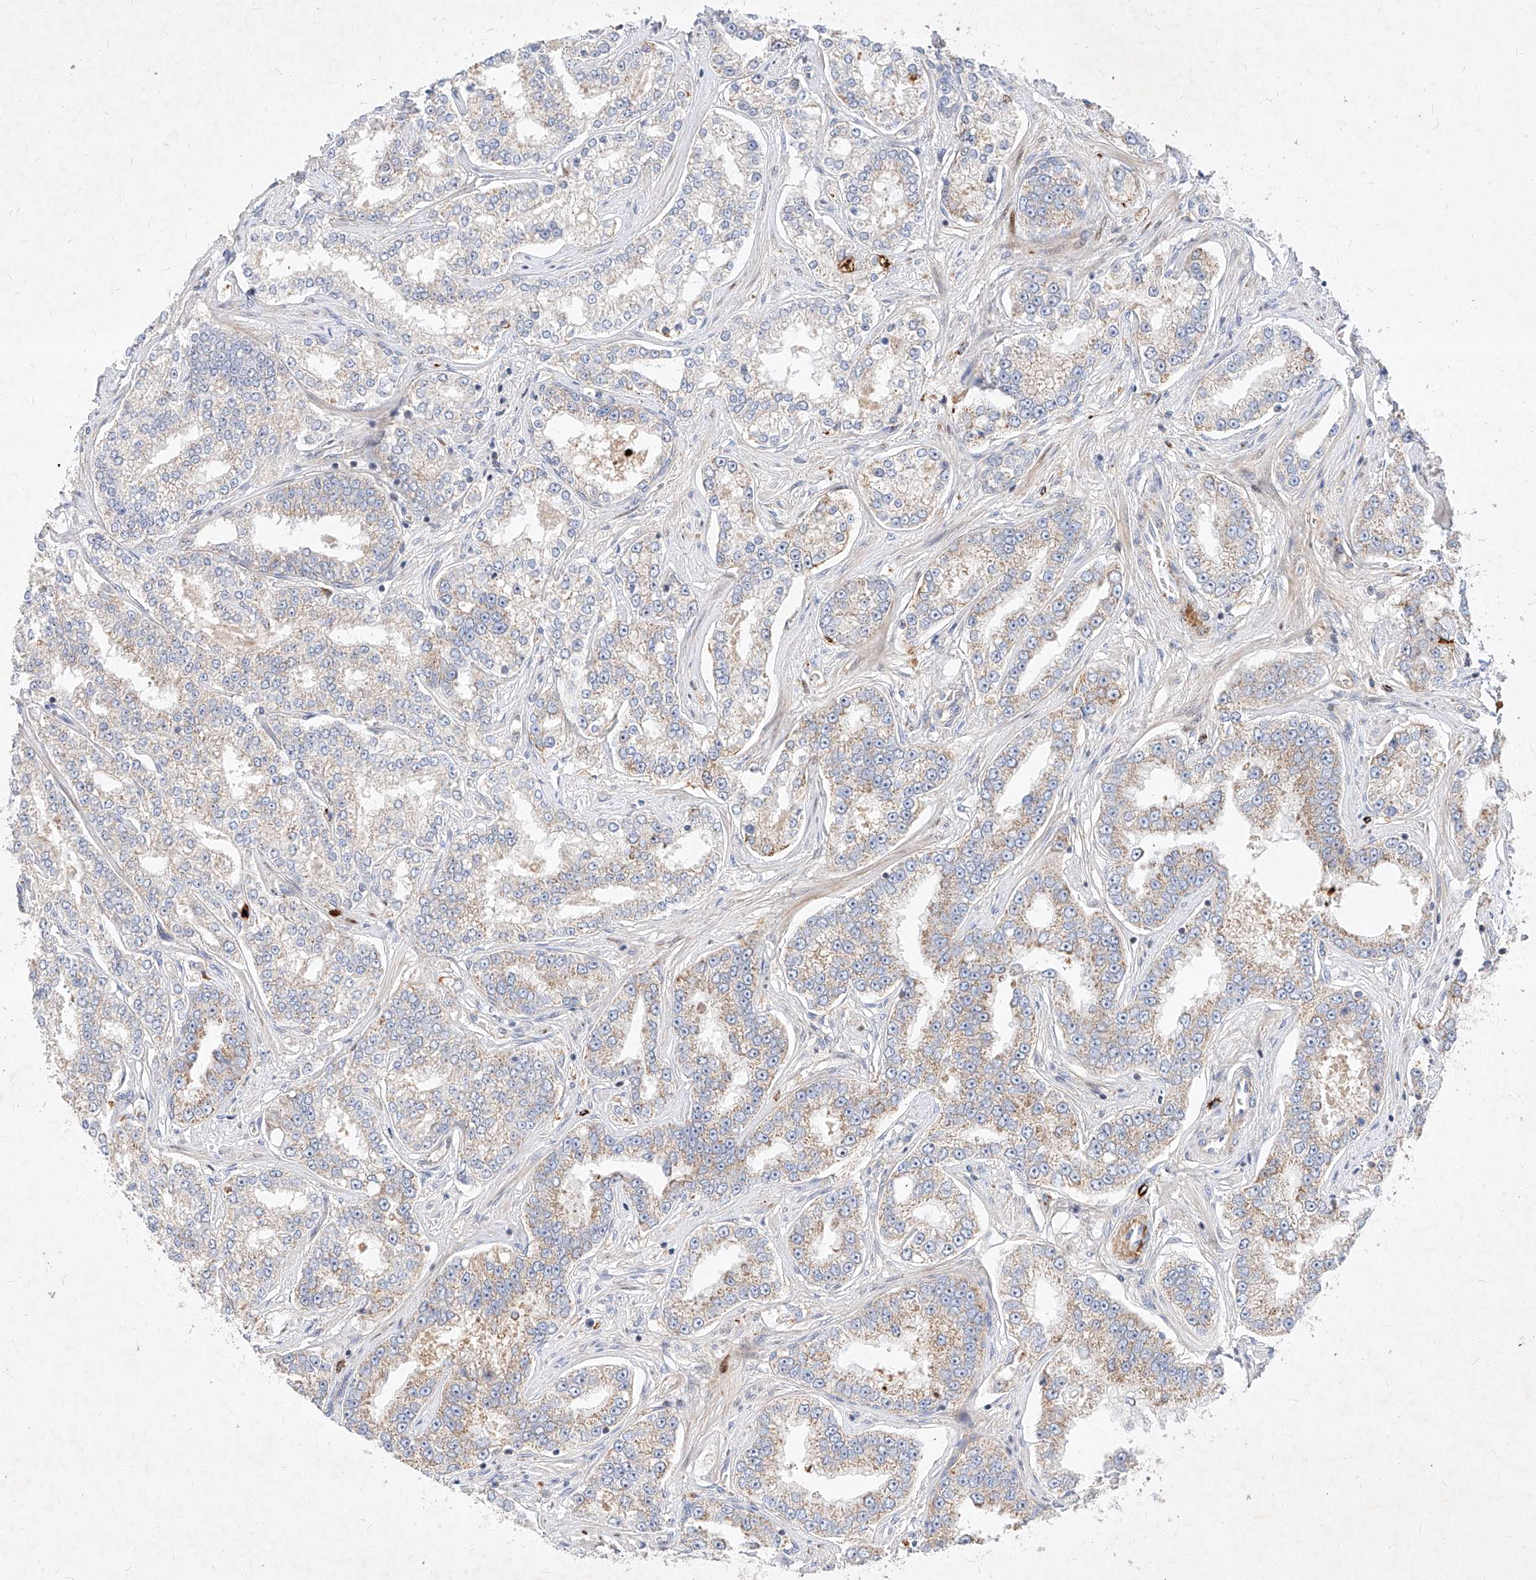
{"staining": {"intensity": "weak", "quantity": "25%-75%", "location": "cytoplasmic/membranous"}, "tissue": "prostate cancer", "cell_type": "Tumor cells", "image_type": "cancer", "snomed": [{"axis": "morphology", "description": "Normal tissue, NOS"}, {"axis": "morphology", "description": "Adenocarcinoma, High grade"}, {"axis": "topography", "description": "Prostate"}], "caption": "High-power microscopy captured an immunohistochemistry (IHC) photomicrograph of high-grade adenocarcinoma (prostate), revealing weak cytoplasmic/membranous staining in about 25%-75% of tumor cells. (DAB = brown stain, brightfield microscopy at high magnification).", "gene": "OSGEPL1", "patient": {"sex": "male", "age": 83}}